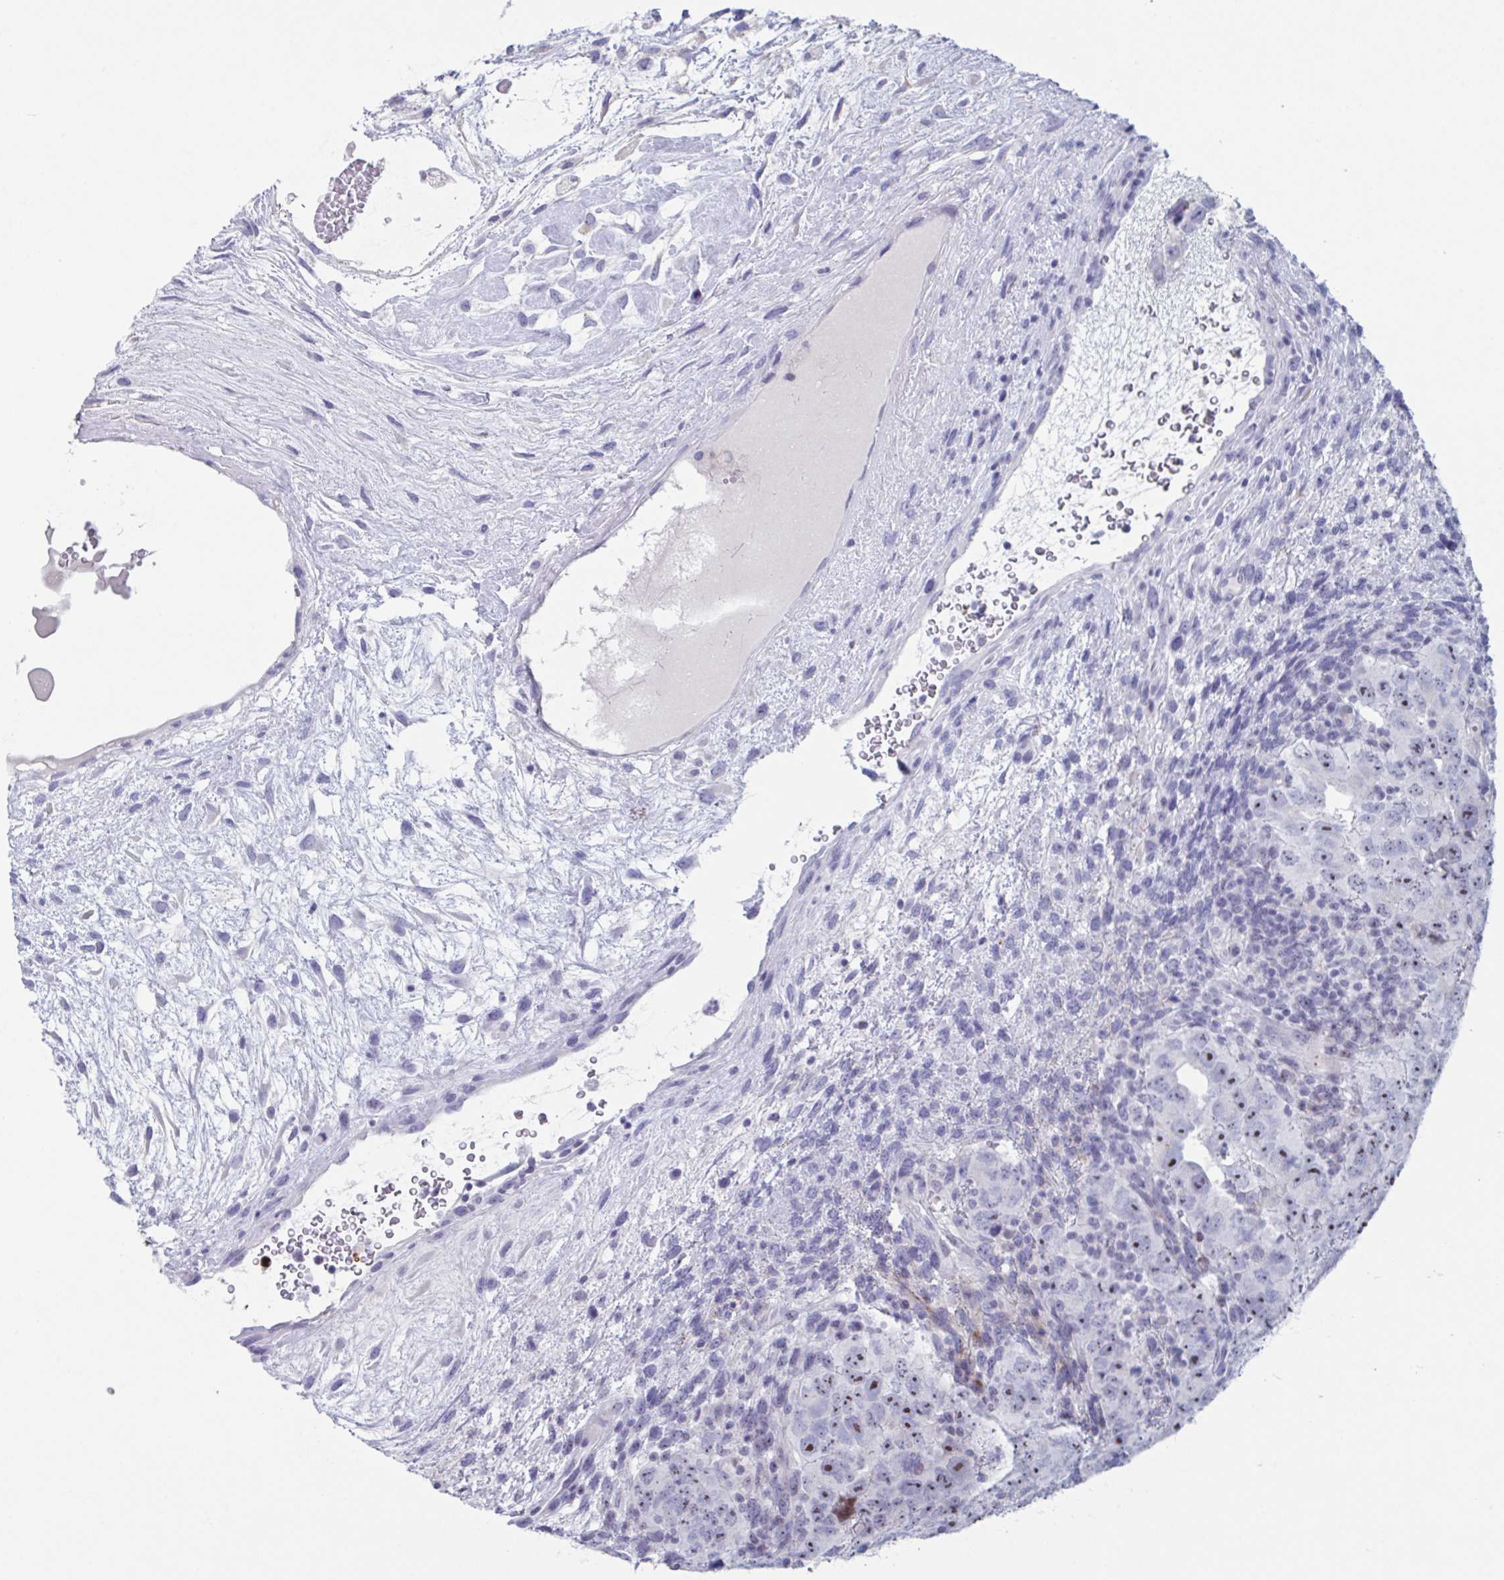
{"staining": {"intensity": "moderate", "quantity": ">75%", "location": "nuclear"}, "tissue": "testis cancer", "cell_type": "Tumor cells", "image_type": "cancer", "snomed": [{"axis": "morphology", "description": "Carcinoma, Embryonal, NOS"}, {"axis": "topography", "description": "Testis"}], "caption": "Immunohistochemical staining of embryonal carcinoma (testis) reveals moderate nuclear protein expression in about >75% of tumor cells. Immunohistochemistry (ihc) stains the protein of interest in brown and the nuclei are stained blue.", "gene": "CYP4F11", "patient": {"sex": "male", "age": 24}}